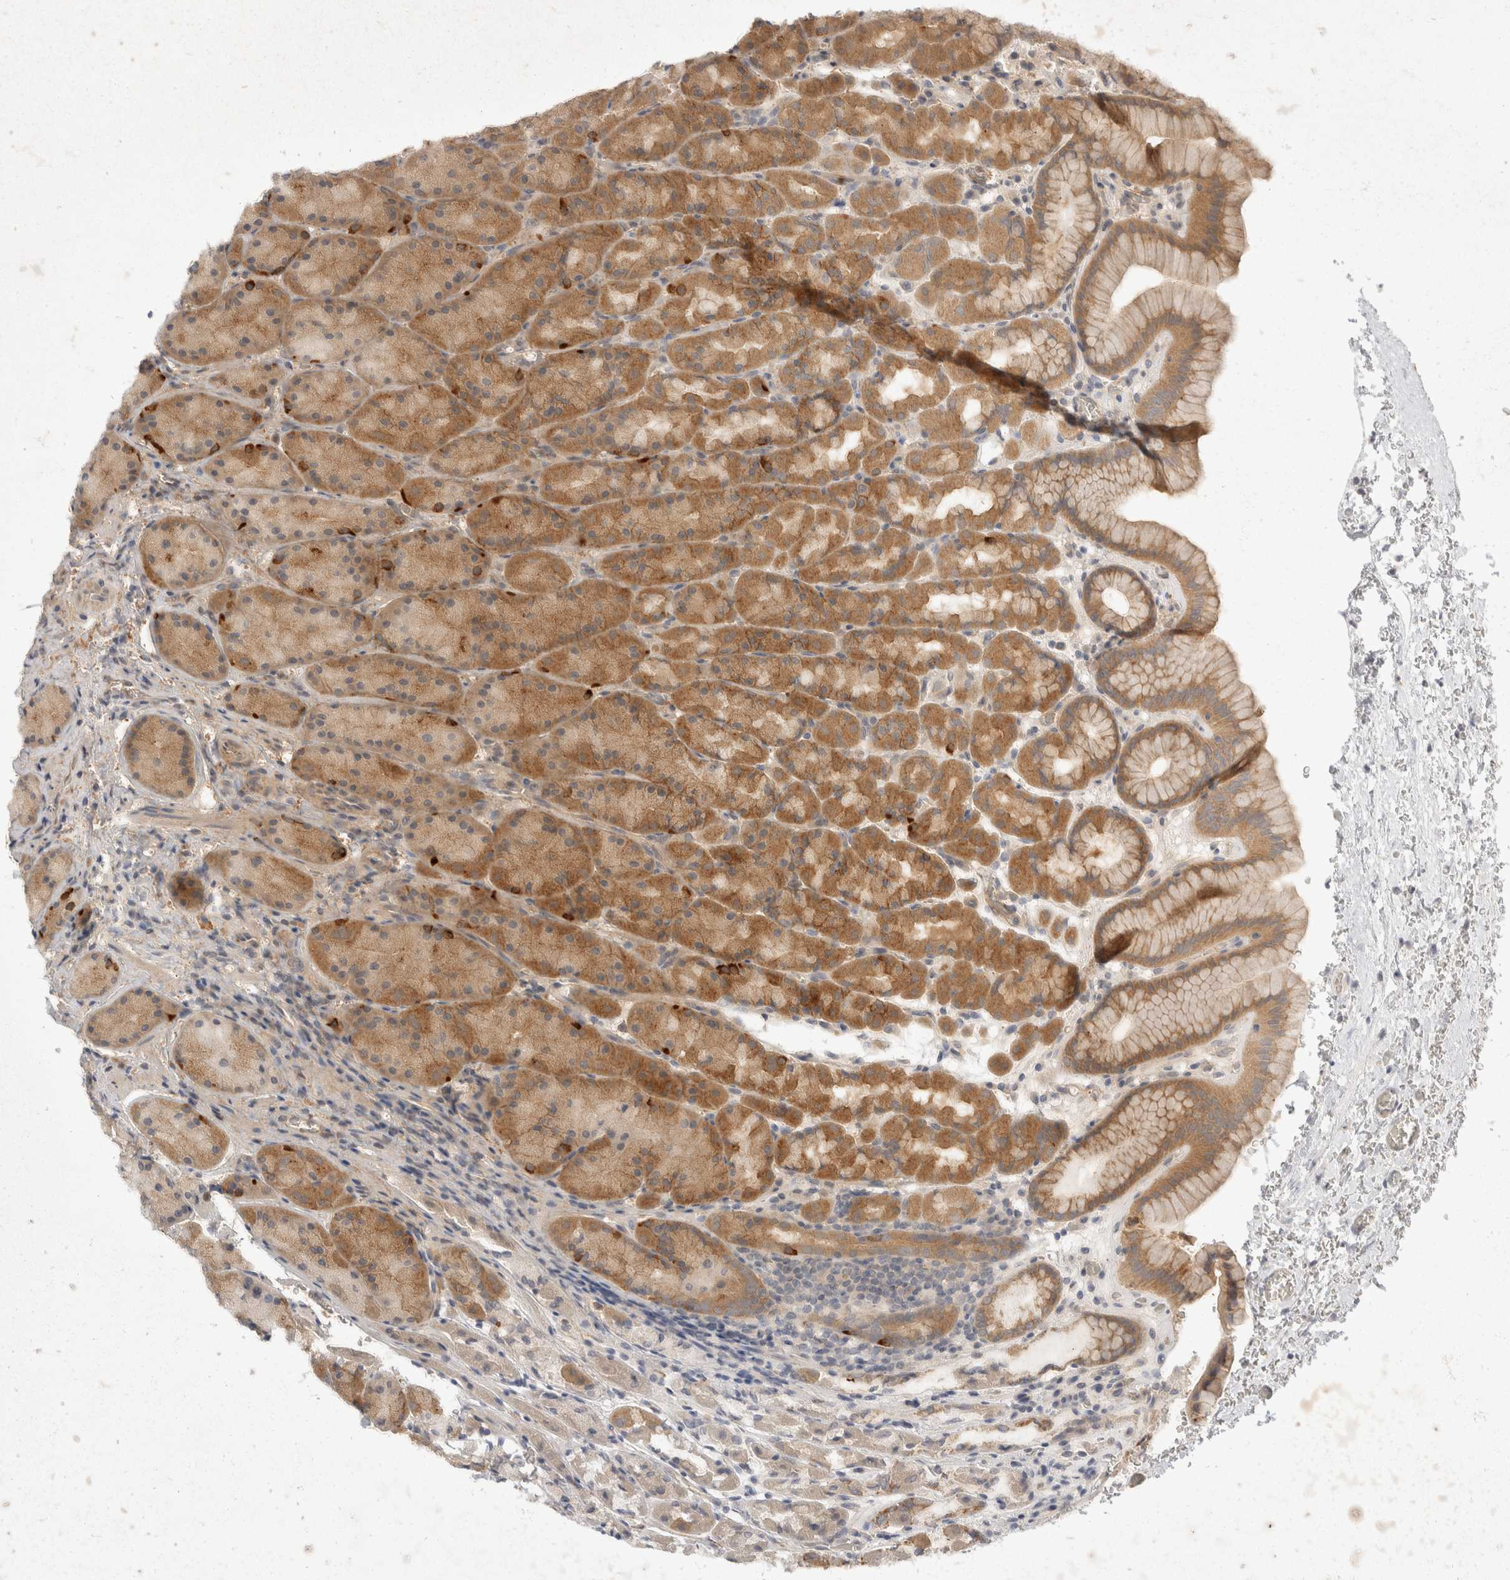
{"staining": {"intensity": "moderate", "quantity": ">75%", "location": "cytoplasmic/membranous"}, "tissue": "stomach", "cell_type": "Glandular cells", "image_type": "normal", "snomed": [{"axis": "morphology", "description": "Normal tissue, NOS"}, {"axis": "topography", "description": "Stomach"}], "caption": "A histopathology image of human stomach stained for a protein shows moderate cytoplasmic/membranous brown staining in glandular cells.", "gene": "TOM1L2", "patient": {"sex": "male", "age": 42}}